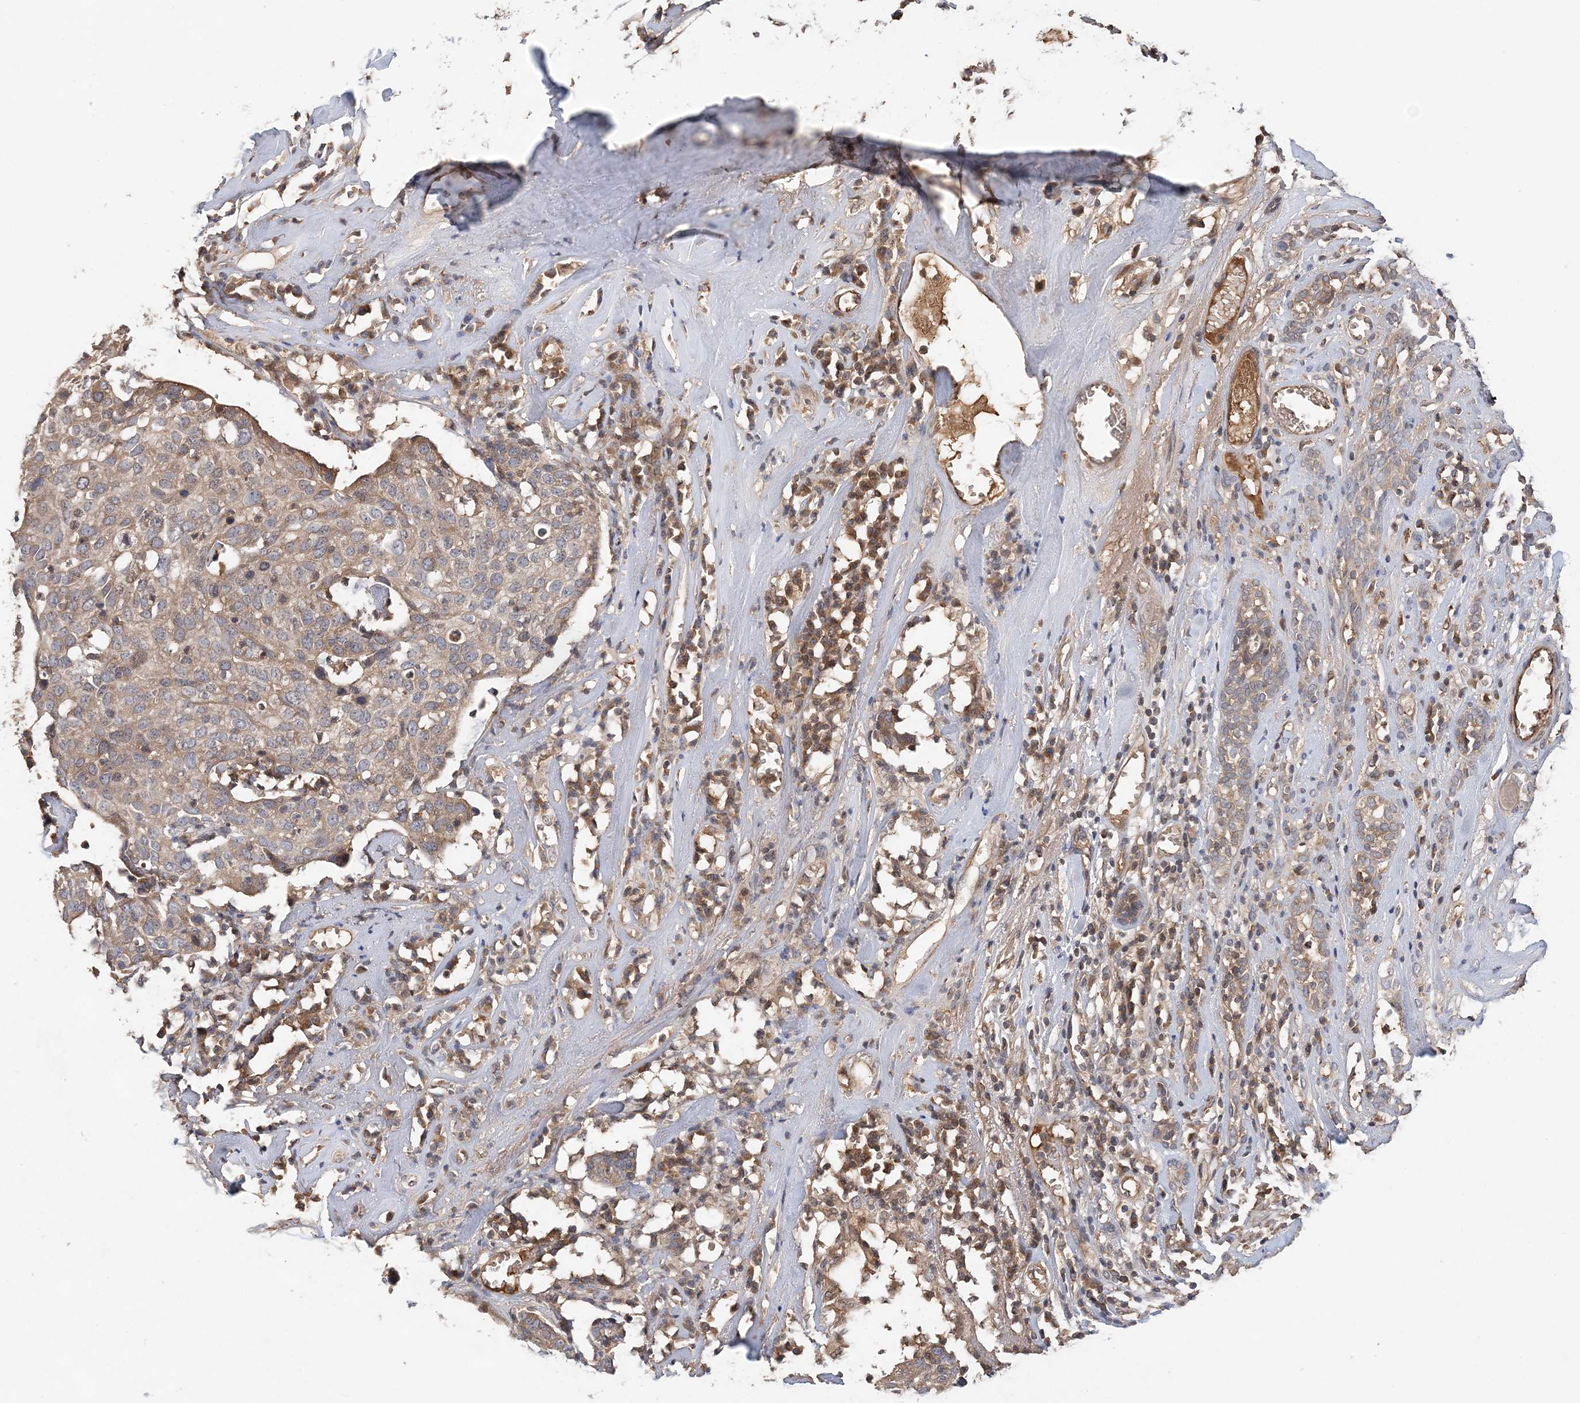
{"staining": {"intensity": "weak", "quantity": ">75%", "location": "cytoplasmic/membranous"}, "tissue": "head and neck cancer", "cell_type": "Tumor cells", "image_type": "cancer", "snomed": [{"axis": "morphology", "description": "Adenocarcinoma, NOS"}, {"axis": "topography", "description": "Salivary gland"}, {"axis": "topography", "description": "Head-Neck"}], "caption": "An immunohistochemistry histopathology image of tumor tissue is shown. Protein staining in brown labels weak cytoplasmic/membranous positivity in adenocarcinoma (head and neck) within tumor cells.", "gene": "SYCP3", "patient": {"sex": "female", "age": 65}}